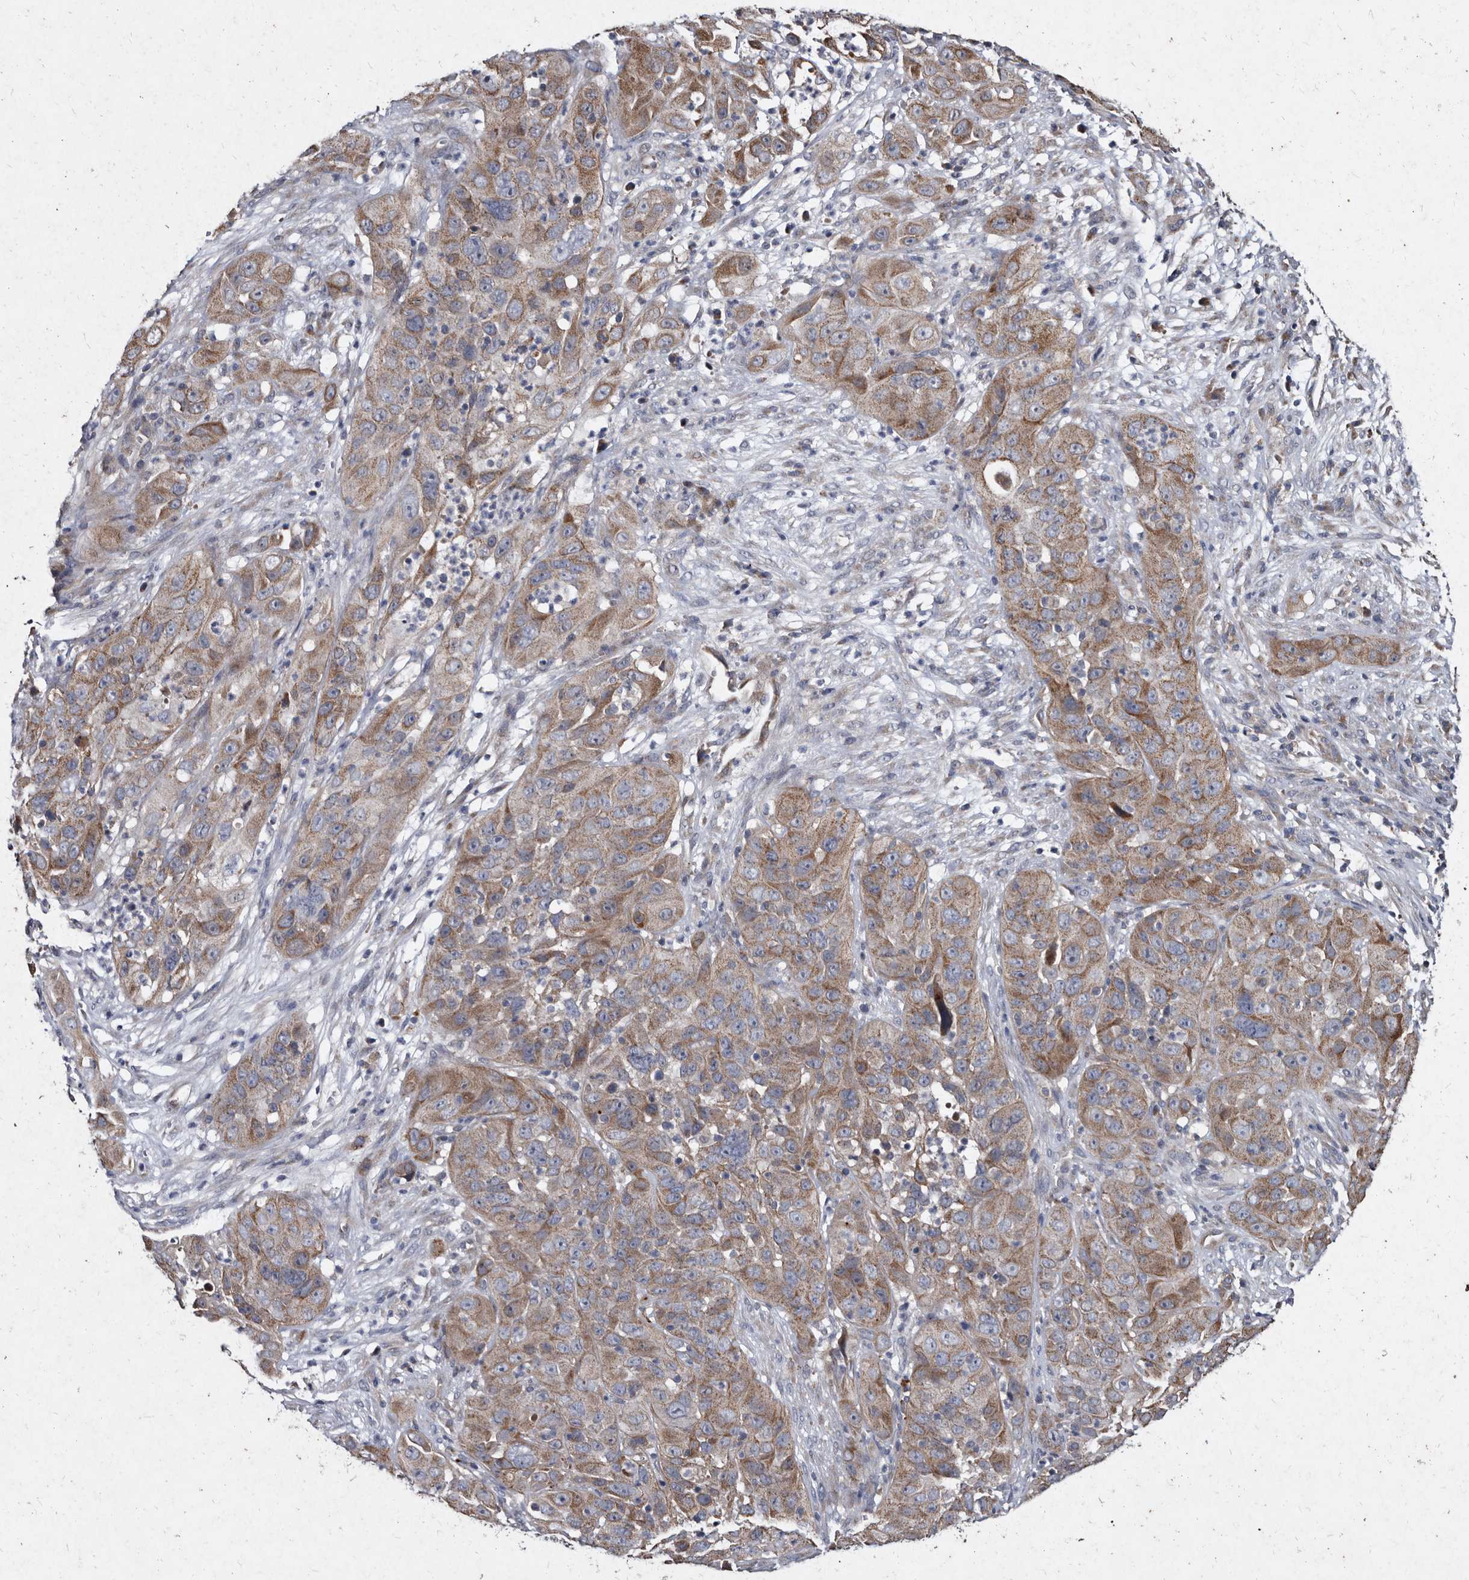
{"staining": {"intensity": "moderate", "quantity": ">75%", "location": "cytoplasmic/membranous"}, "tissue": "cervical cancer", "cell_type": "Tumor cells", "image_type": "cancer", "snomed": [{"axis": "morphology", "description": "Squamous cell carcinoma, NOS"}, {"axis": "topography", "description": "Cervix"}], "caption": "Squamous cell carcinoma (cervical) stained for a protein (brown) shows moderate cytoplasmic/membranous positive staining in approximately >75% of tumor cells.", "gene": "YPEL3", "patient": {"sex": "female", "age": 32}}